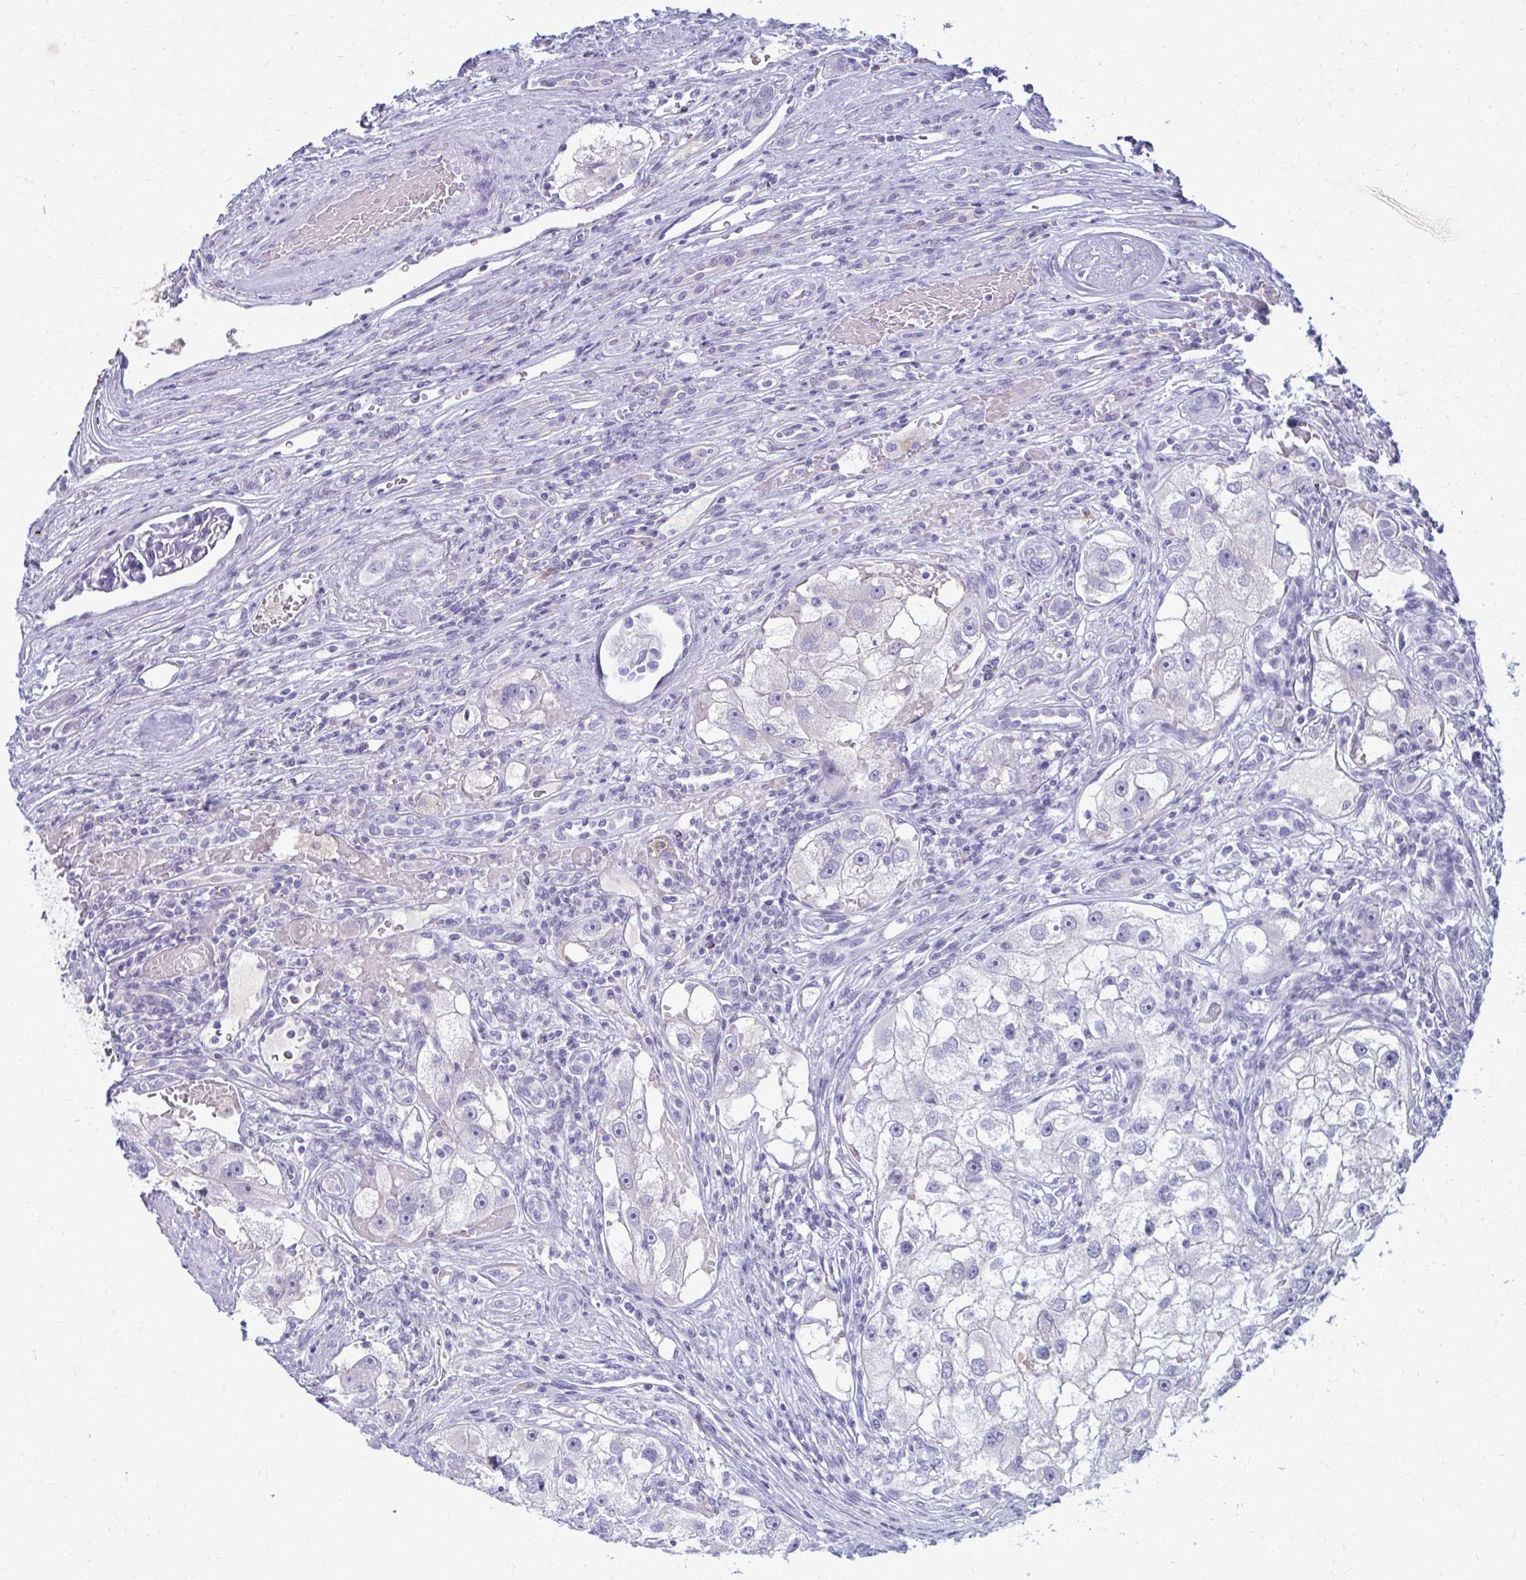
{"staining": {"intensity": "negative", "quantity": "none", "location": "none"}, "tissue": "renal cancer", "cell_type": "Tumor cells", "image_type": "cancer", "snomed": [{"axis": "morphology", "description": "Adenocarcinoma, NOS"}, {"axis": "topography", "description": "Kidney"}], "caption": "A high-resolution photomicrograph shows immunohistochemistry staining of renal adenocarcinoma, which displays no significant positivity in tumor cells. Brightfield microscopy of immunohistochemistry stained with DAB (brown) and hematoxylin (blue), captured at high magnification.", "gene": "OR4M1", "patient": {"sex": "male", "age": 63}}